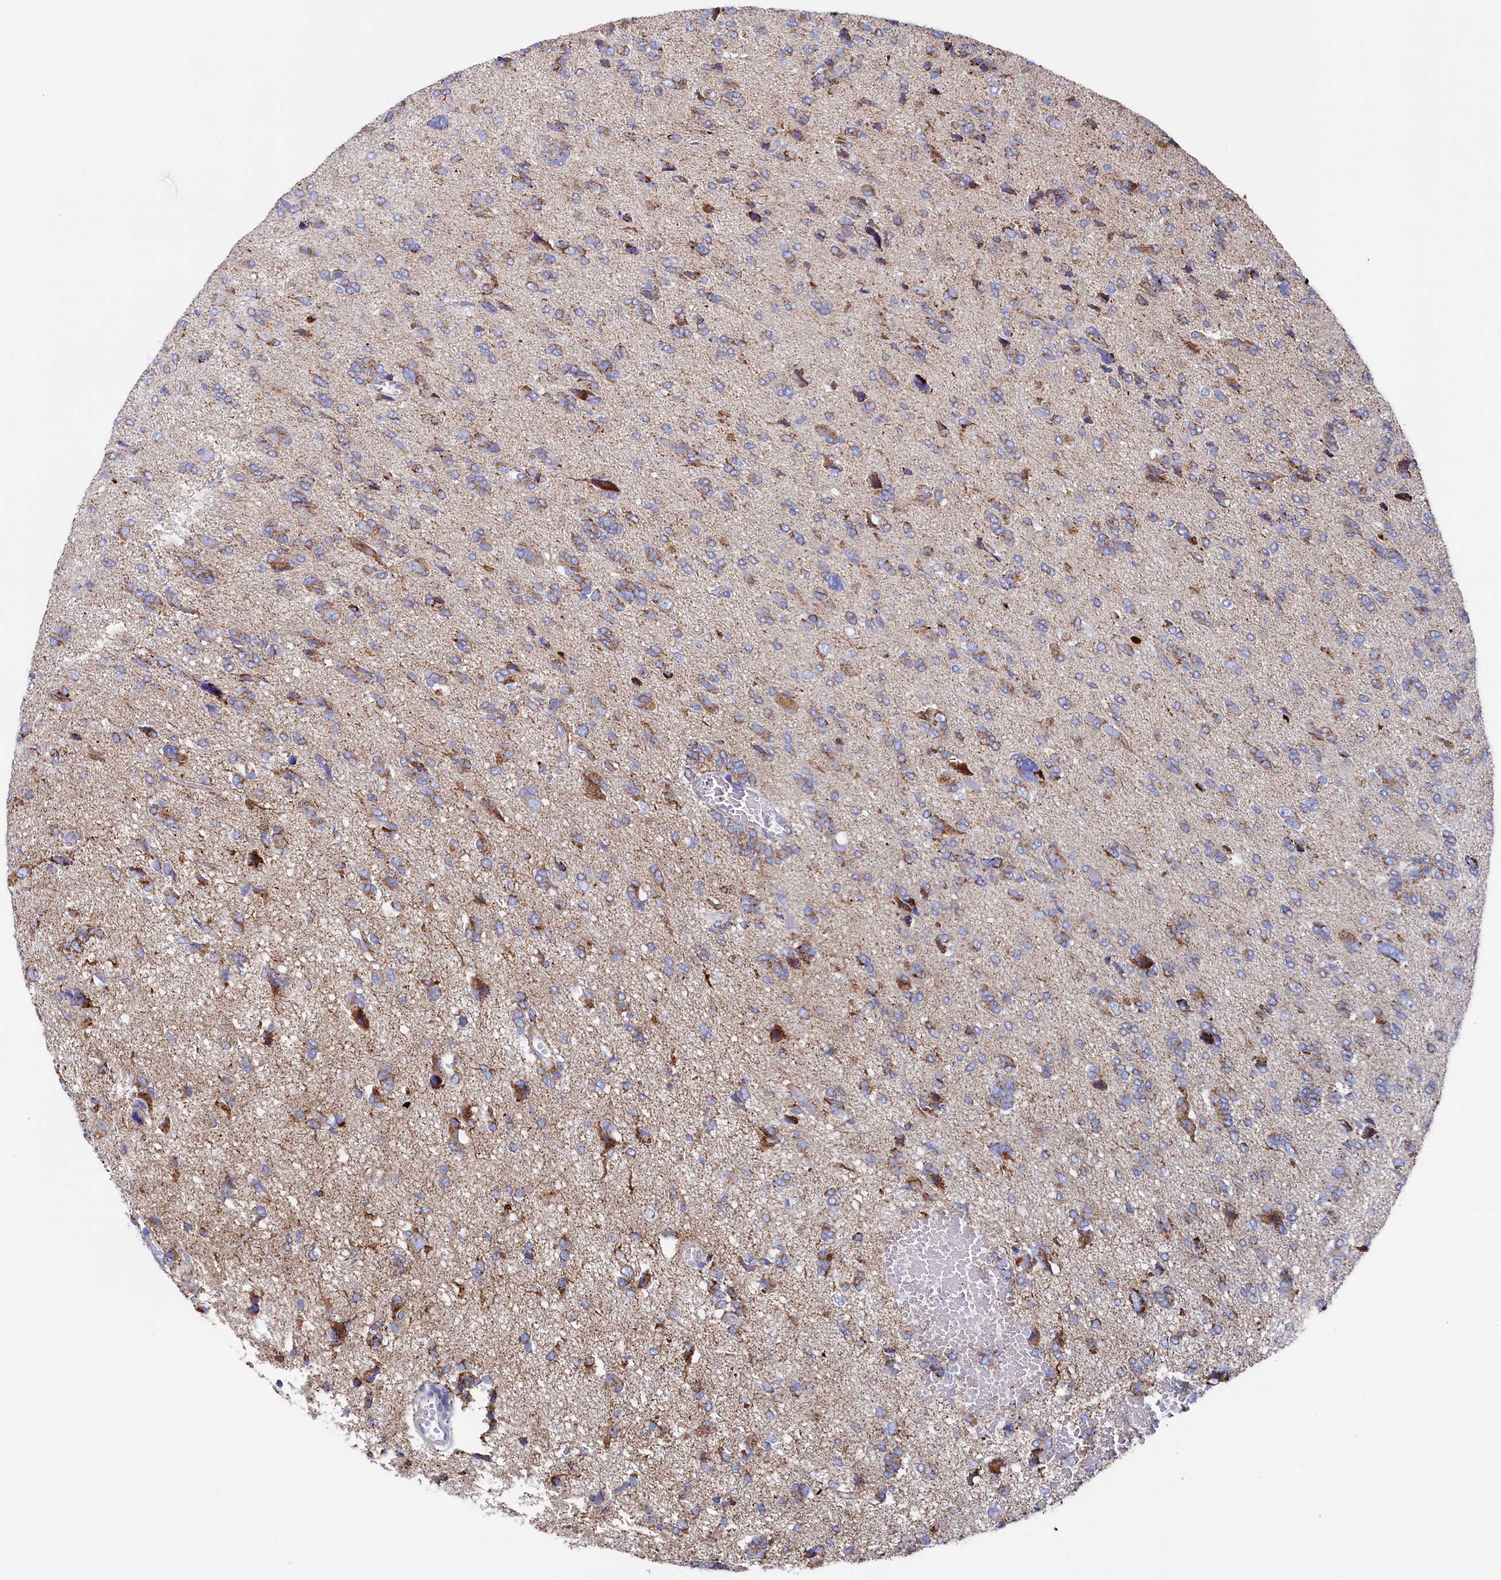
{"staining": {"intensity": "moderate", "quantity": "25%-75%", "location": "cytoplasmic/membranous"}, "tissue": "glioma", "cell_type": "Tumor cells", "image_type": "cancer", "snomed": [{"axis": "morphology", "description": "Glioma, malignant, High grade"}, {"axis": "topography", "description": "Brain"}], "caption": "Glioma stained with IHC demonstrates moderate cytoplasmic/membranous positivity in about 25%-75% of tumor cells.", "gene": "MMAB", "patient": {"sex": "female", "age": 59}}